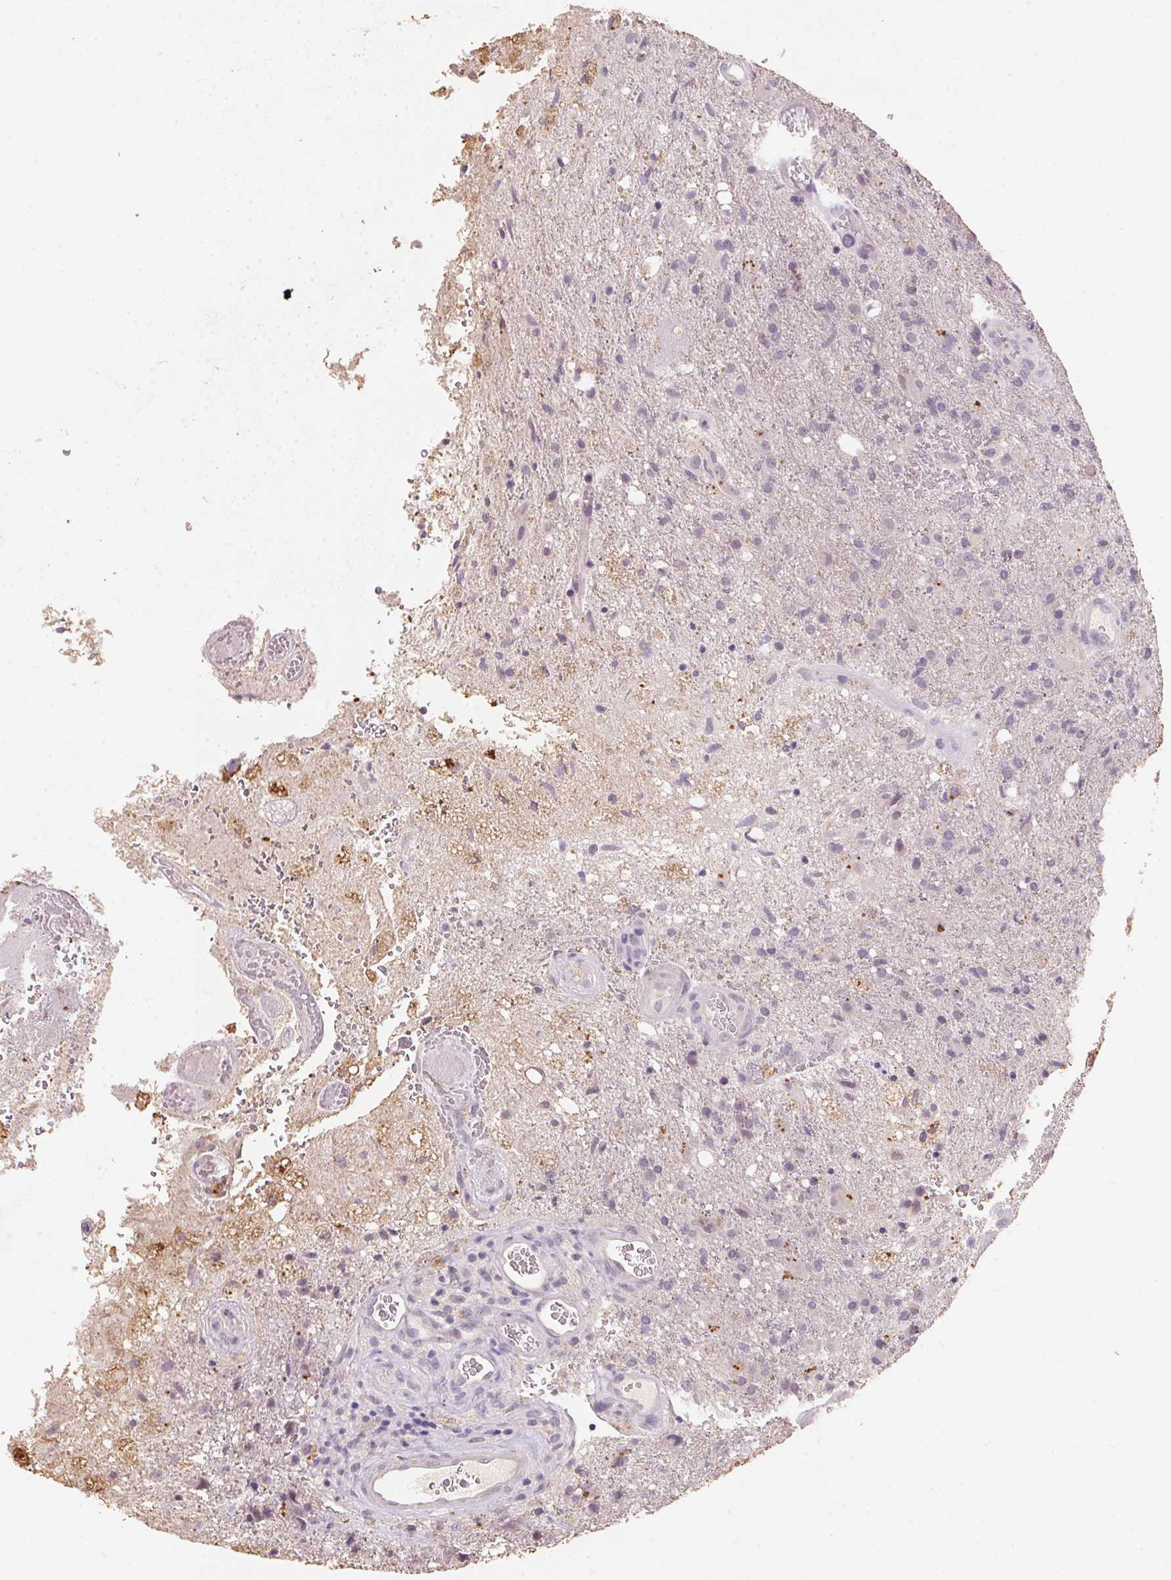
{"staining": {"intensity": "negative", "quantity": "none", "location": "none"}, "tissue": "glioma", "cell_type": "Tumor cells", "image_type": "cancer", "snomed": [{"axis": "morphology", "description": "Glioma, malignant, High grade"}, {"axis": "topography", "description": "Brain"}], "caption": "IHC of glioma displays no positivity in tumor cells.", "gene": "CXCL5", "patient": {"sex": "female", "age": 74}}